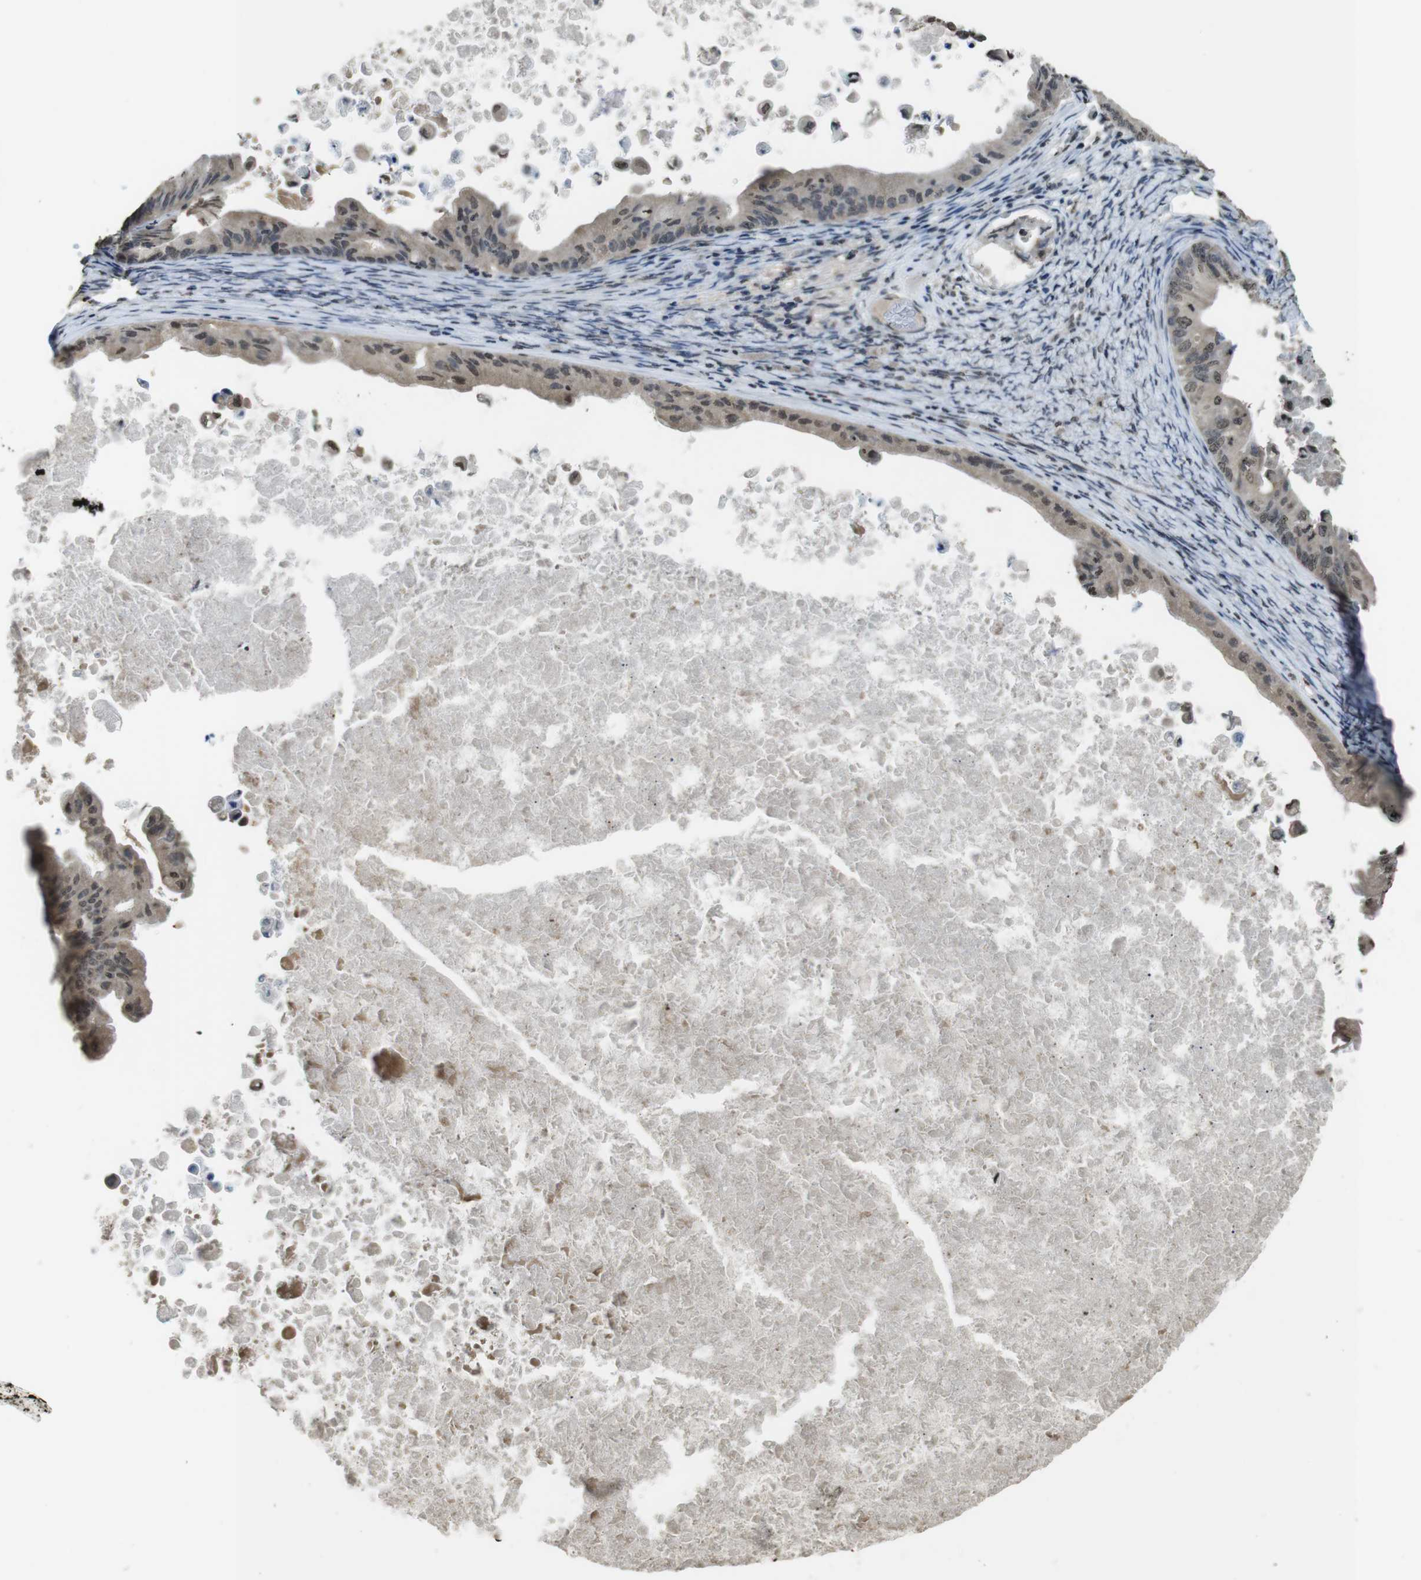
{"staining": {"intensity": "weak", "quantity": ">75%", "location": "nuclear"}, "tissue": "ovarian cancer", "cell_type": "Tumor cells", "image_type": "cancer", "snomed": [{"axis": "morphology", "description": "Cystadenocarcinoma, mucinous, NOS"}, {"axis": "topography", "description": "Ovary"}], "caption": "Protein staining by immunohistochemistry (IHC) displays weak nuclear staining in approximately >75% of tumor cells in ovarian cancer (mucinous cystadenocarcinoma).", "gene": "MAF", "patient": {"sex": "female", "age": 37}}